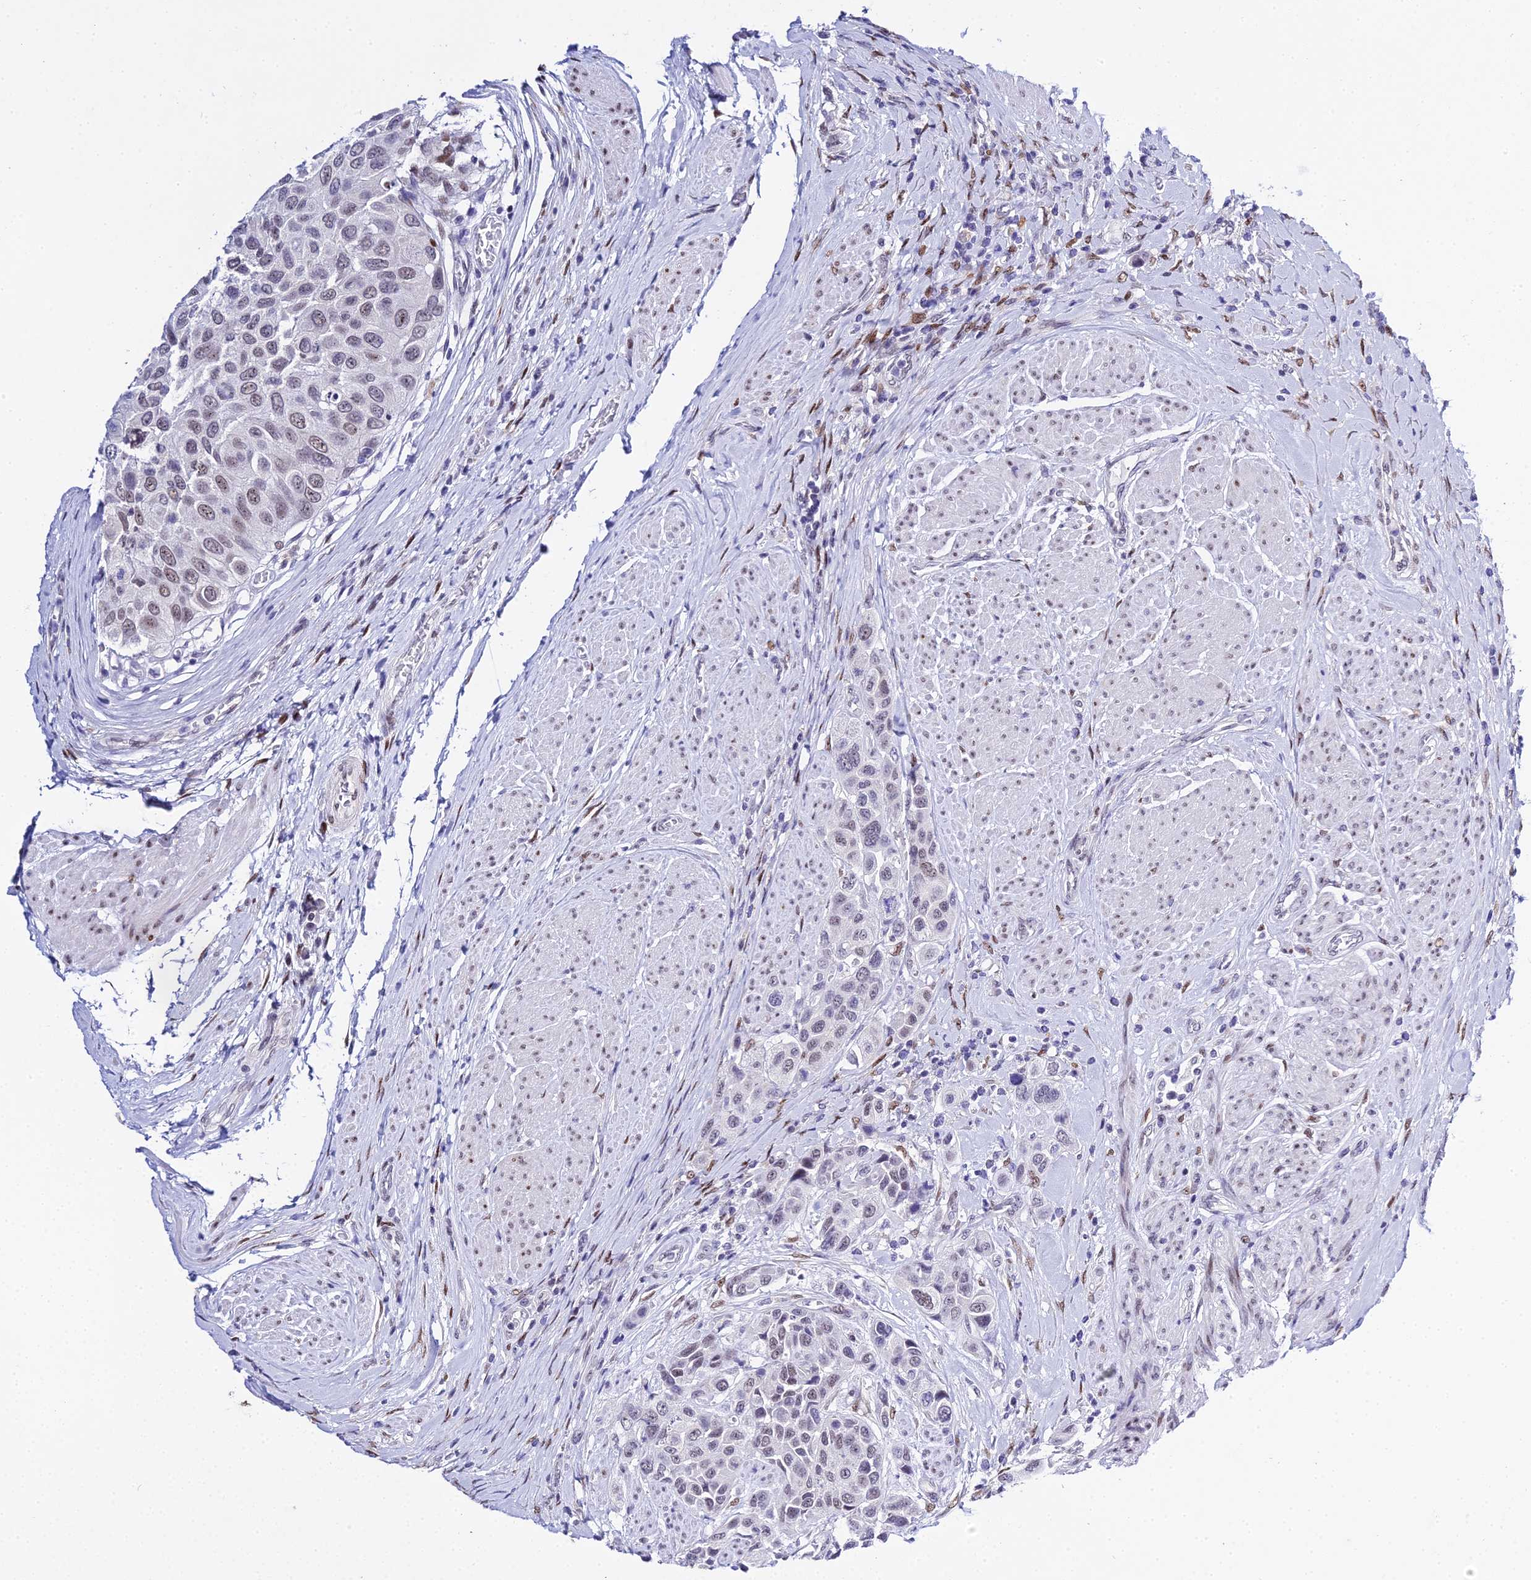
{"staining": {"intensity": "weak", "quantity": "<25%", "location": "nuclear"}, "tissue": "urothelial cancer", "cell_type": "Tumor cells", "image_type": "cancer", "snomed": [{"axis": "morphology", "description": "Urothelial carcinoma, High grade"}, {"axis": "topography", "description": "Urinary bladder"}], "caption": "Histopathology image shows no protein positivity in tumor cells of urothelial carcinoma (high-grade) tissue.", "gene": "POFUT2", "patient": {"sex": "male", "age": 50}}